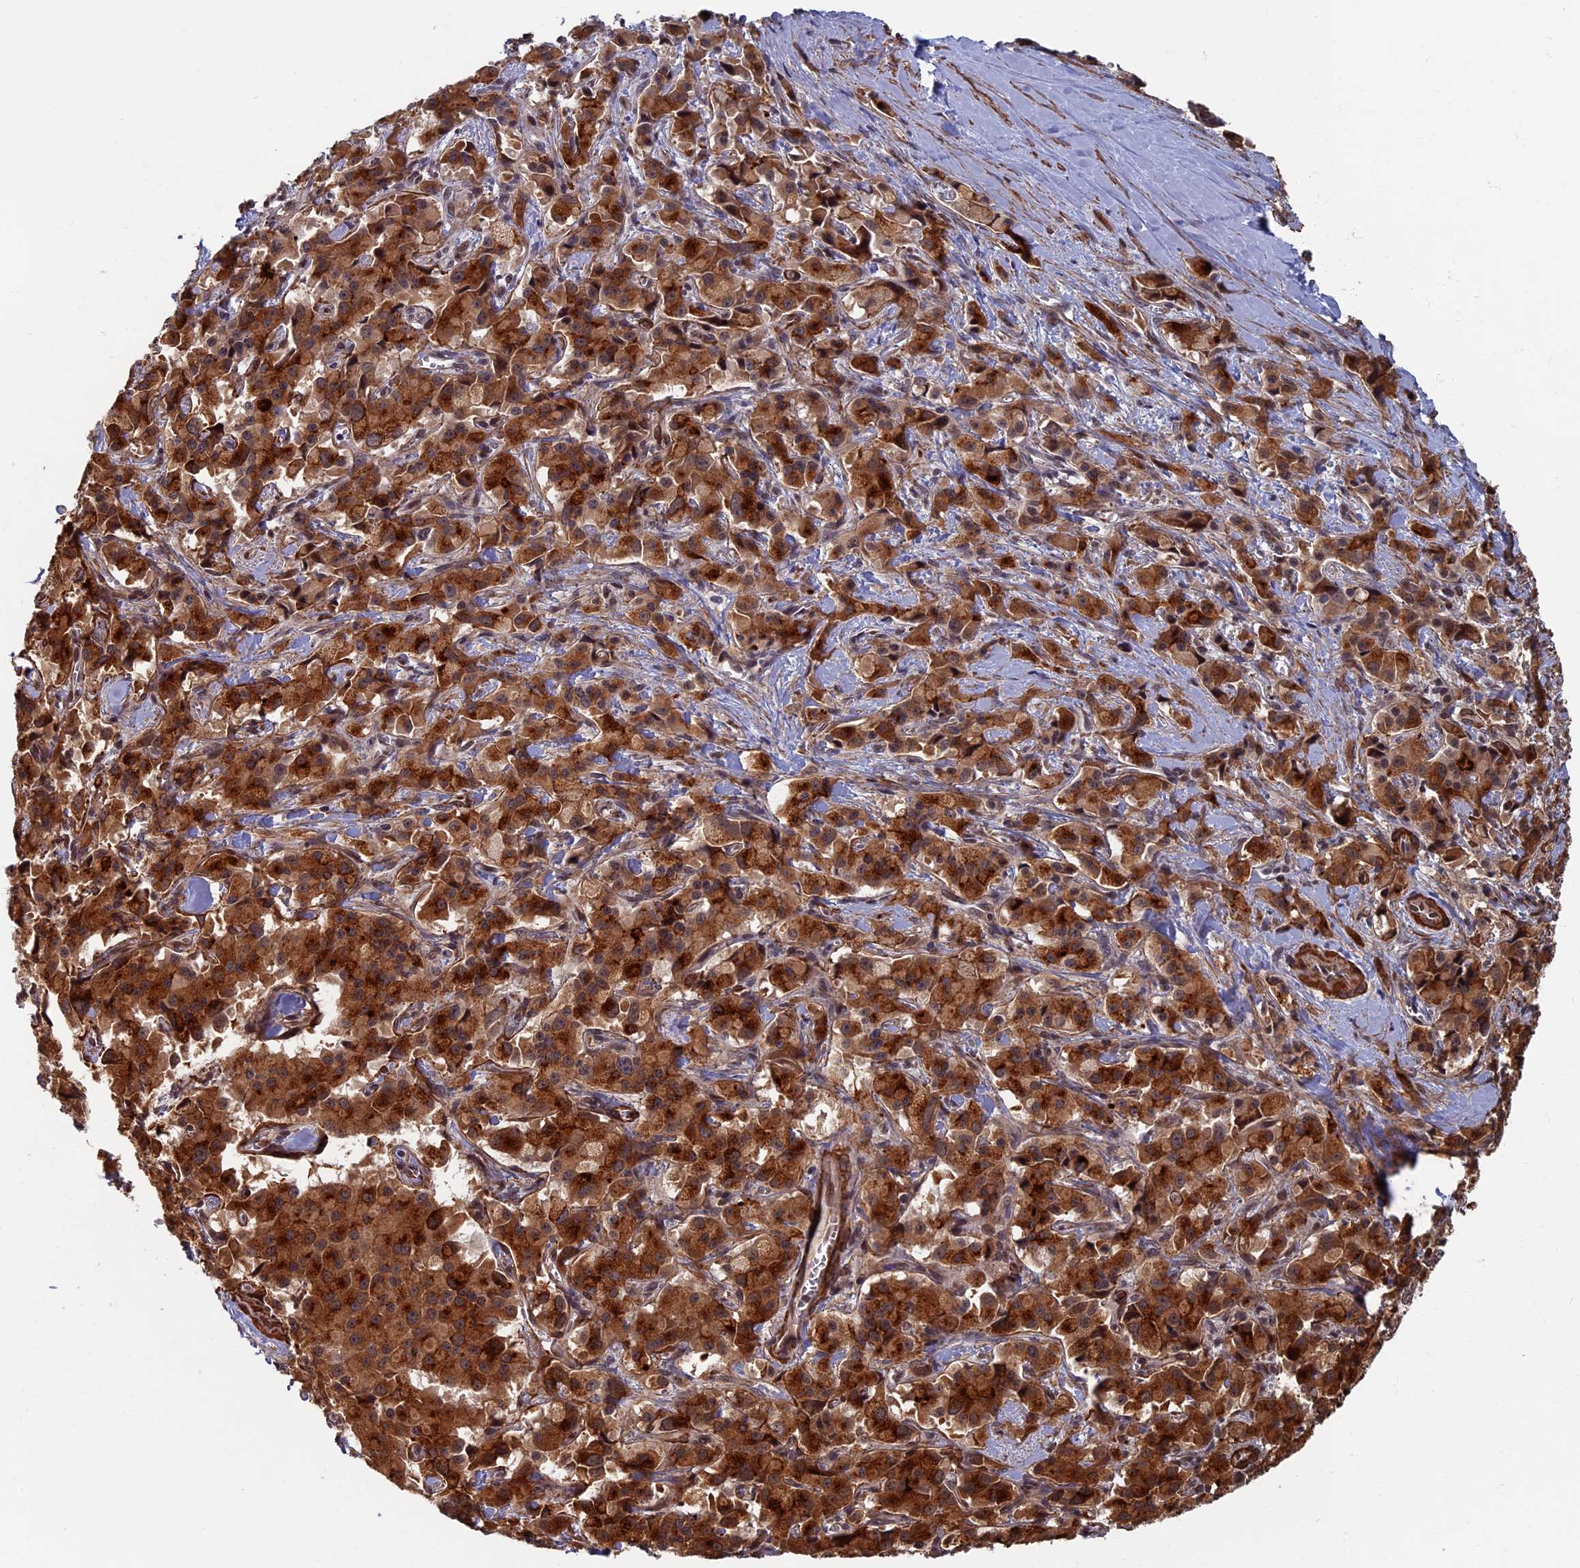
{"staining": {"intensity": "strong", "quantity": ">75%", "location": "cytoplasmic/membranous"}, "tissue": "pancreatic cancer", "cell_type": "Tumor cells", "image_type": "cancer", "snomed": [{"axis": "morphology", "description": "Adenocarcinoma, NOS"}, {"axis": "topography", "description": "Pancreas"}], "caption": "A brown stain shows strong cytoplasmic/membranous staining of a protein in adenocarcinoma (pancreatic) tumor cells. (Brightfield microscopy of DAB IHC at high magnification).", "gene": "CTDP1", "patient": {"sex": "male", "age": 65}}